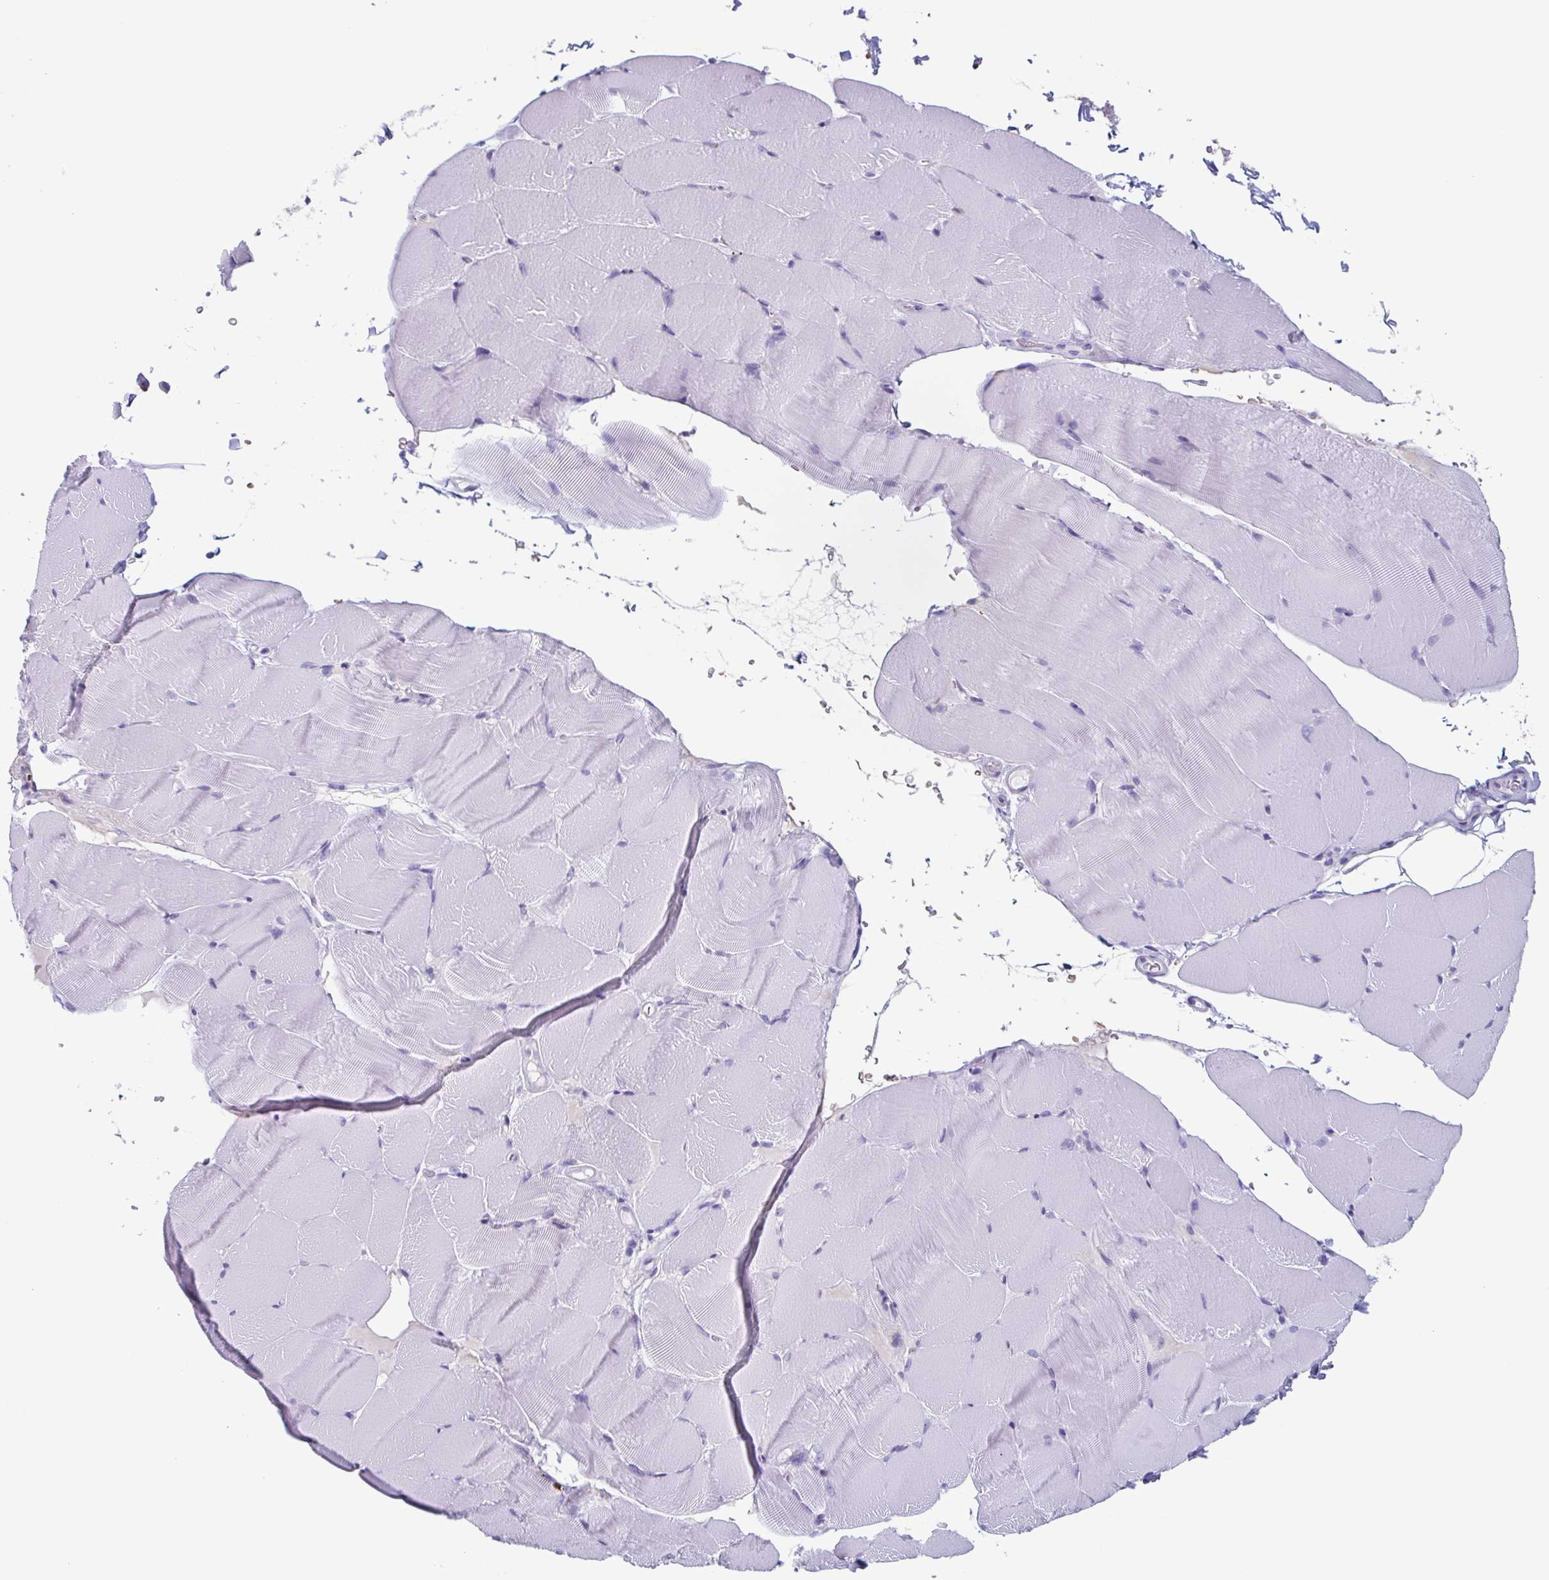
{"staining": {"intensity": "negative", "quantity": "none", "location": "none"}, "tissue": "skeletal muscle", "cell_type": "Myocytes", "image_type": "normal", "snomed": [{"axis": "morphology", "description": "Normal tissue, NOS"}, {"axis": "topography", "description": "Skeletal muscle"}], "caption": "IHC histopathology image of normal human skeletal muscle stained for a protein (brown), which displays no positivity in myocytes.", "gene": "BPI", "patient": {"sex": "female", "age": 37}}